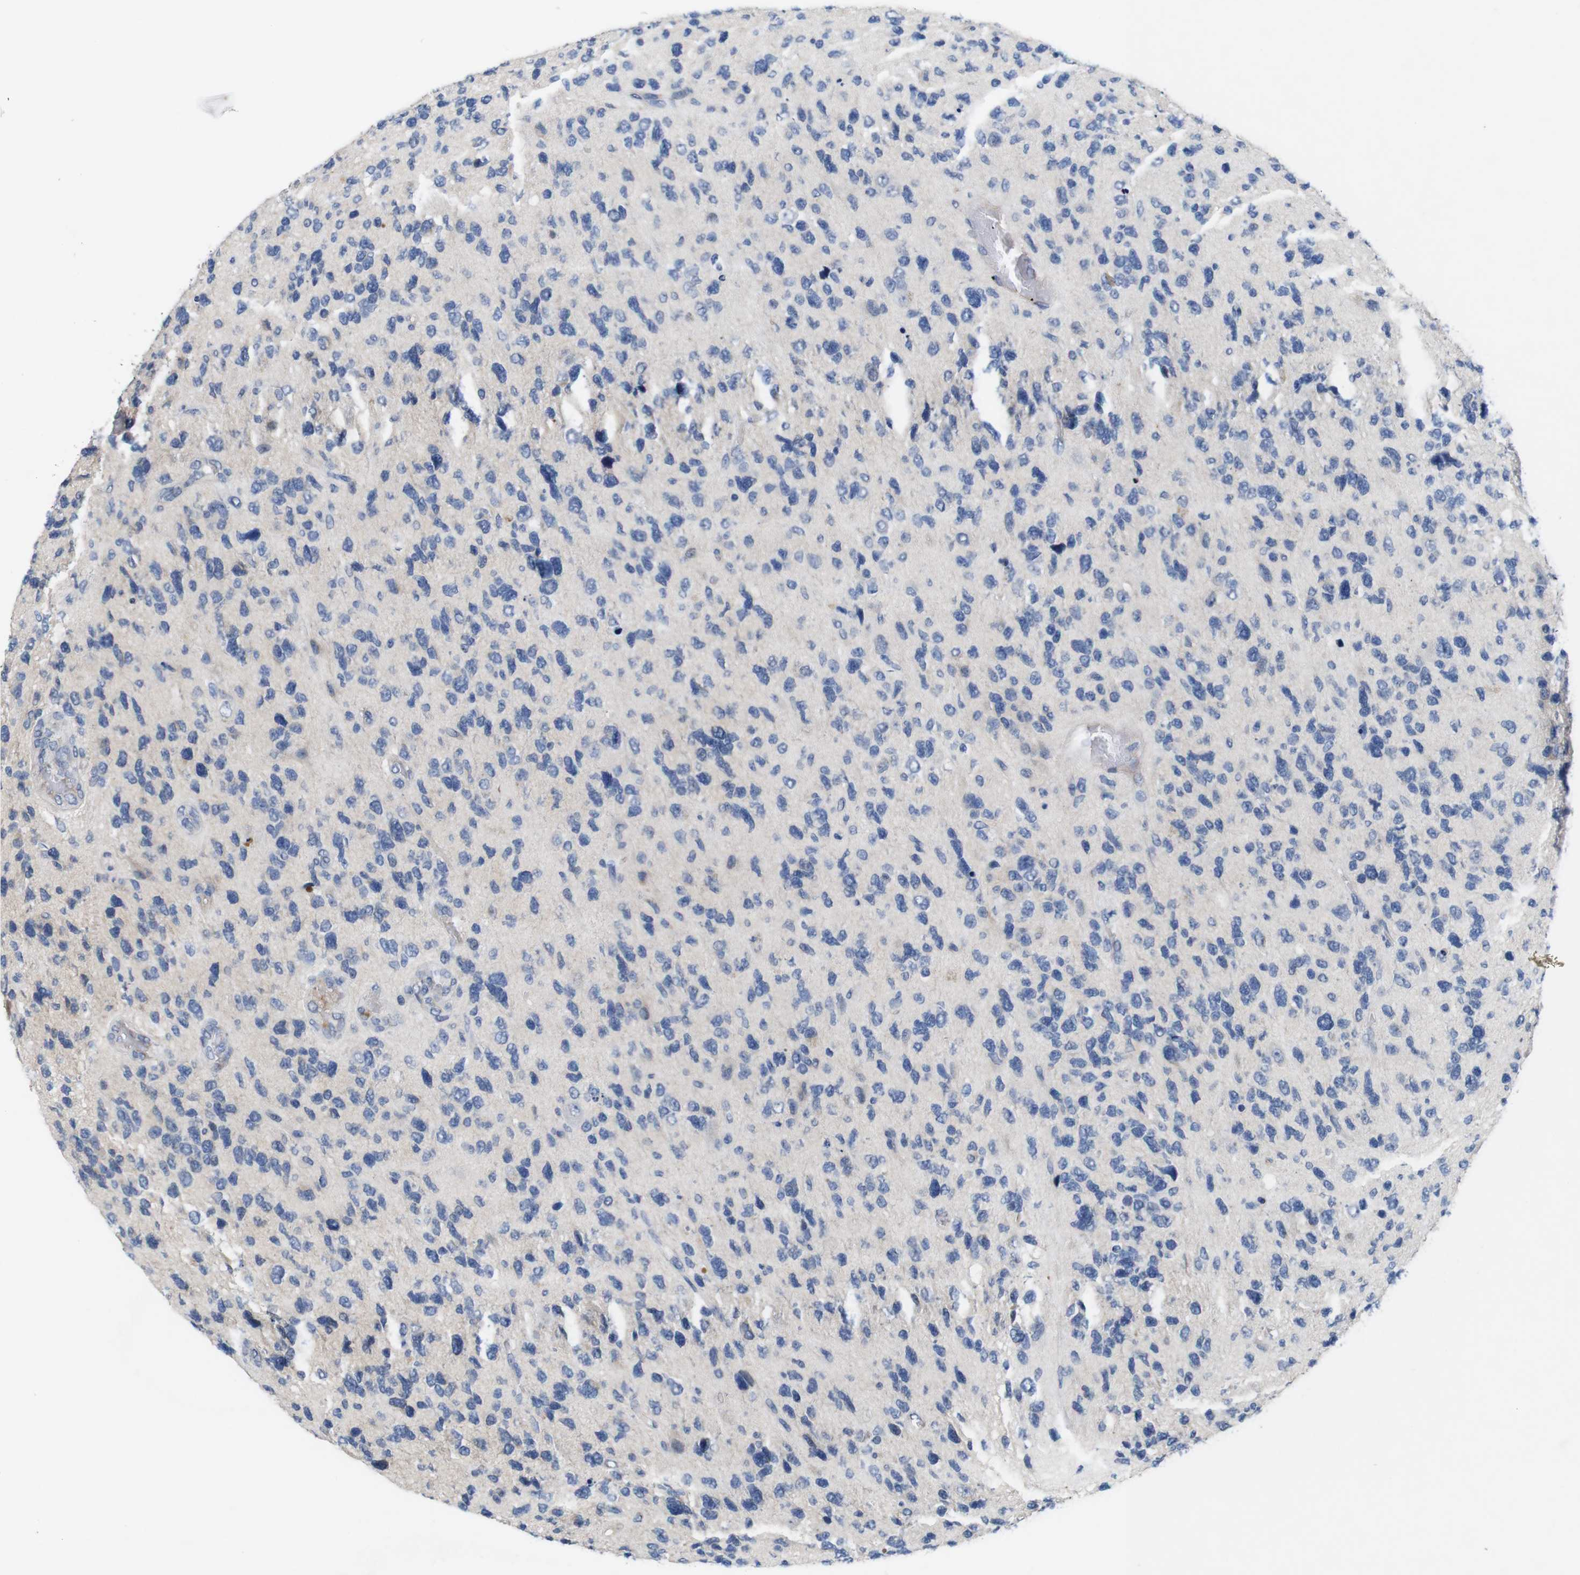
{"staining": {"intensity": "negative", "quantity": "none", "location": "none"}, "tissue": "glioma", "cell_type": "Tumor cells", "image_type": "cancer", "snomed": [{"axis": "morphology", "description": "Glioma, malignant, High grade"}, {"axis": "topography", "description": "Brain"}], "caption": "DAB (3,3'-diaminobenzidine) immunohistochemical staining of human high-grade glioma (malignant) exhibits no significant staining in tumor cells. (Stains: DAB immunohistochemistry (IHC) with hematoxylin counter stain, Microscopy: brightfield microscopy at high magnification).", "gene": "C1RL", "patient": {"sex": "female", "age": 58}}